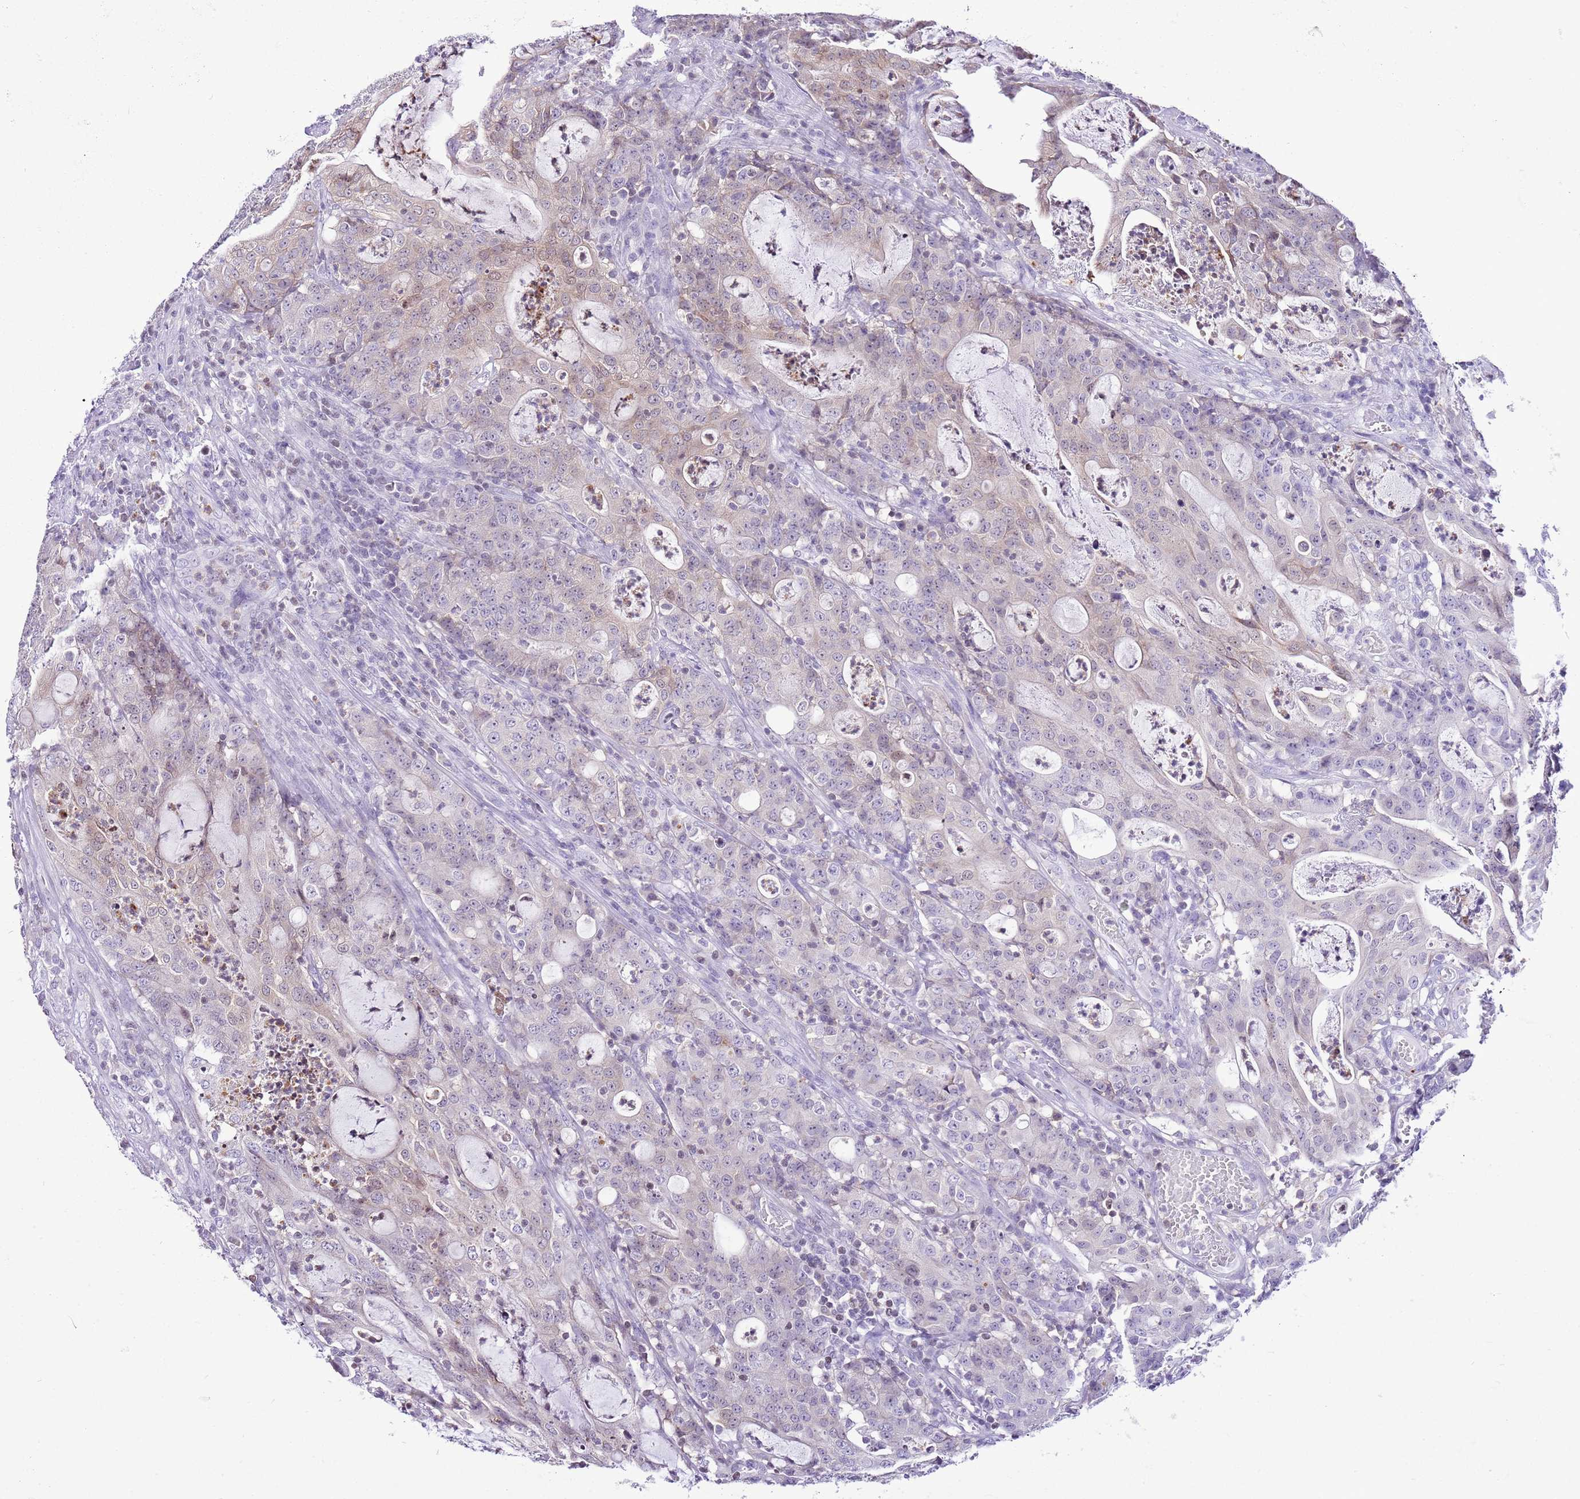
{"staining": {"intensity": "weak", "quantity": "<25%", "location": "cytoplasmic/membranous"}, "tissue": "colorectal cancer", "cell_type": "Tumor cells", "image_type": "cancer", "snomed": [{"axis": "morphology", "description": "Adenocarcinoma, NOS"}, {"axis": "topography", "description": "Colon"}], "caption": "Immunohistochemistry (IHC) image of neoplastic tissue: human adenocarcinoma (colorectal) stained with DAB shows no significant protein positivity in tumor cells.", "gene": "PRR15", "patient": {"sex": "male", "age": 83}}